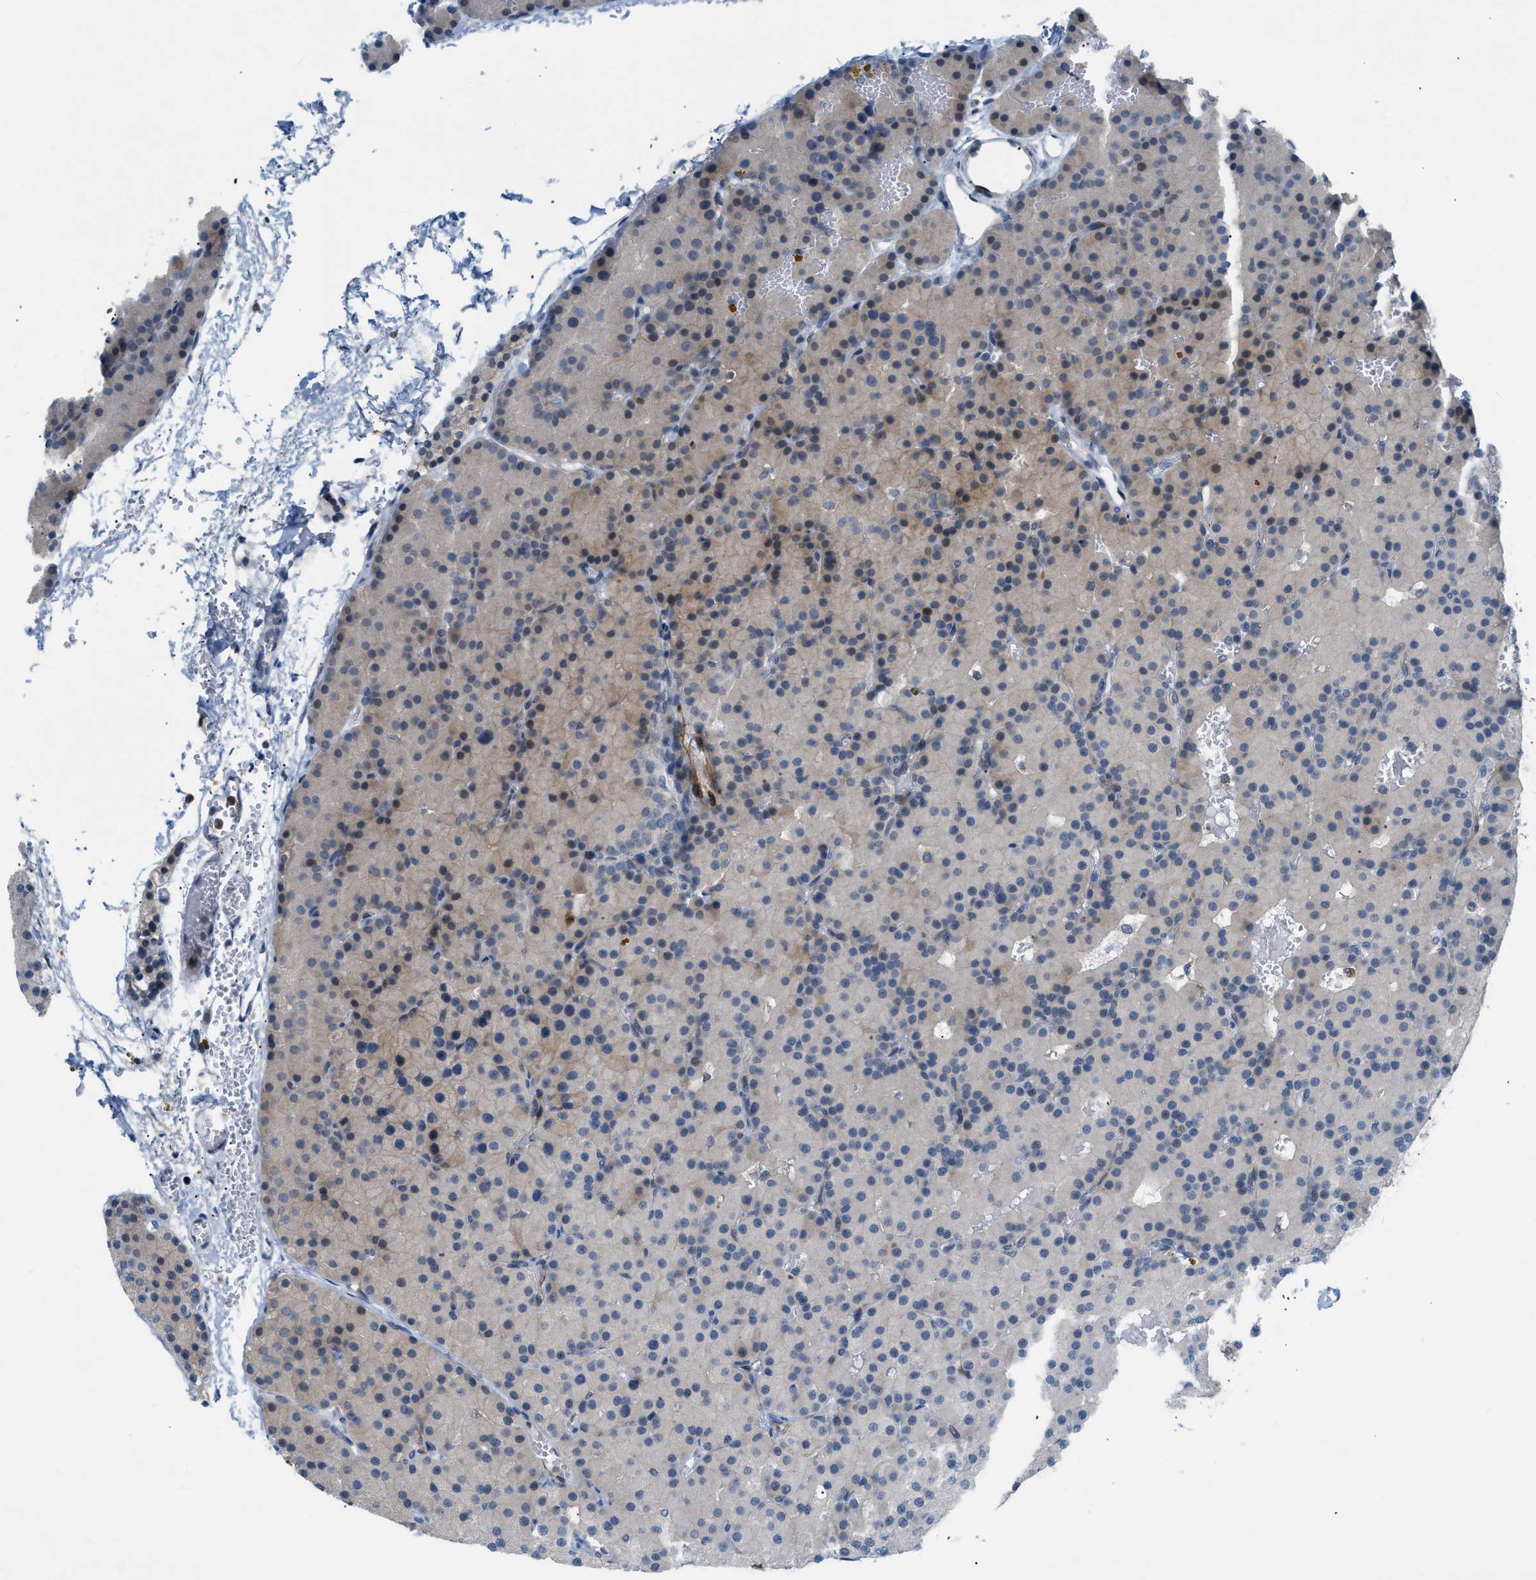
{"staining": {"intensity": "moderate", "quantity": "<25%", "location": "cytoplasmic/membranous"}, "tissue": "parathyroid gland", "cell_type": "Glandular cells", "image_type": "normal", "snomed": [{"axis": "morphology", "description": "Normal tissue, NOS"}, {"axis": "morphology", "description": "Adenoma, NOS"}, {"axis": "topography", "description": "Parathyroid gland"}], "caption": "Unremarkable parathyroid gland displays moderate cytoplasmic/membranous expression in about <25% of glandular cells Using DAB (3,3'-diaminobenzidine) (brown) and hematoxylin (blue) stains, captured at high magnification using brightfield microscopy..", "gene": "ZNF408", "patient": {"sex": "male", "age": 75}}